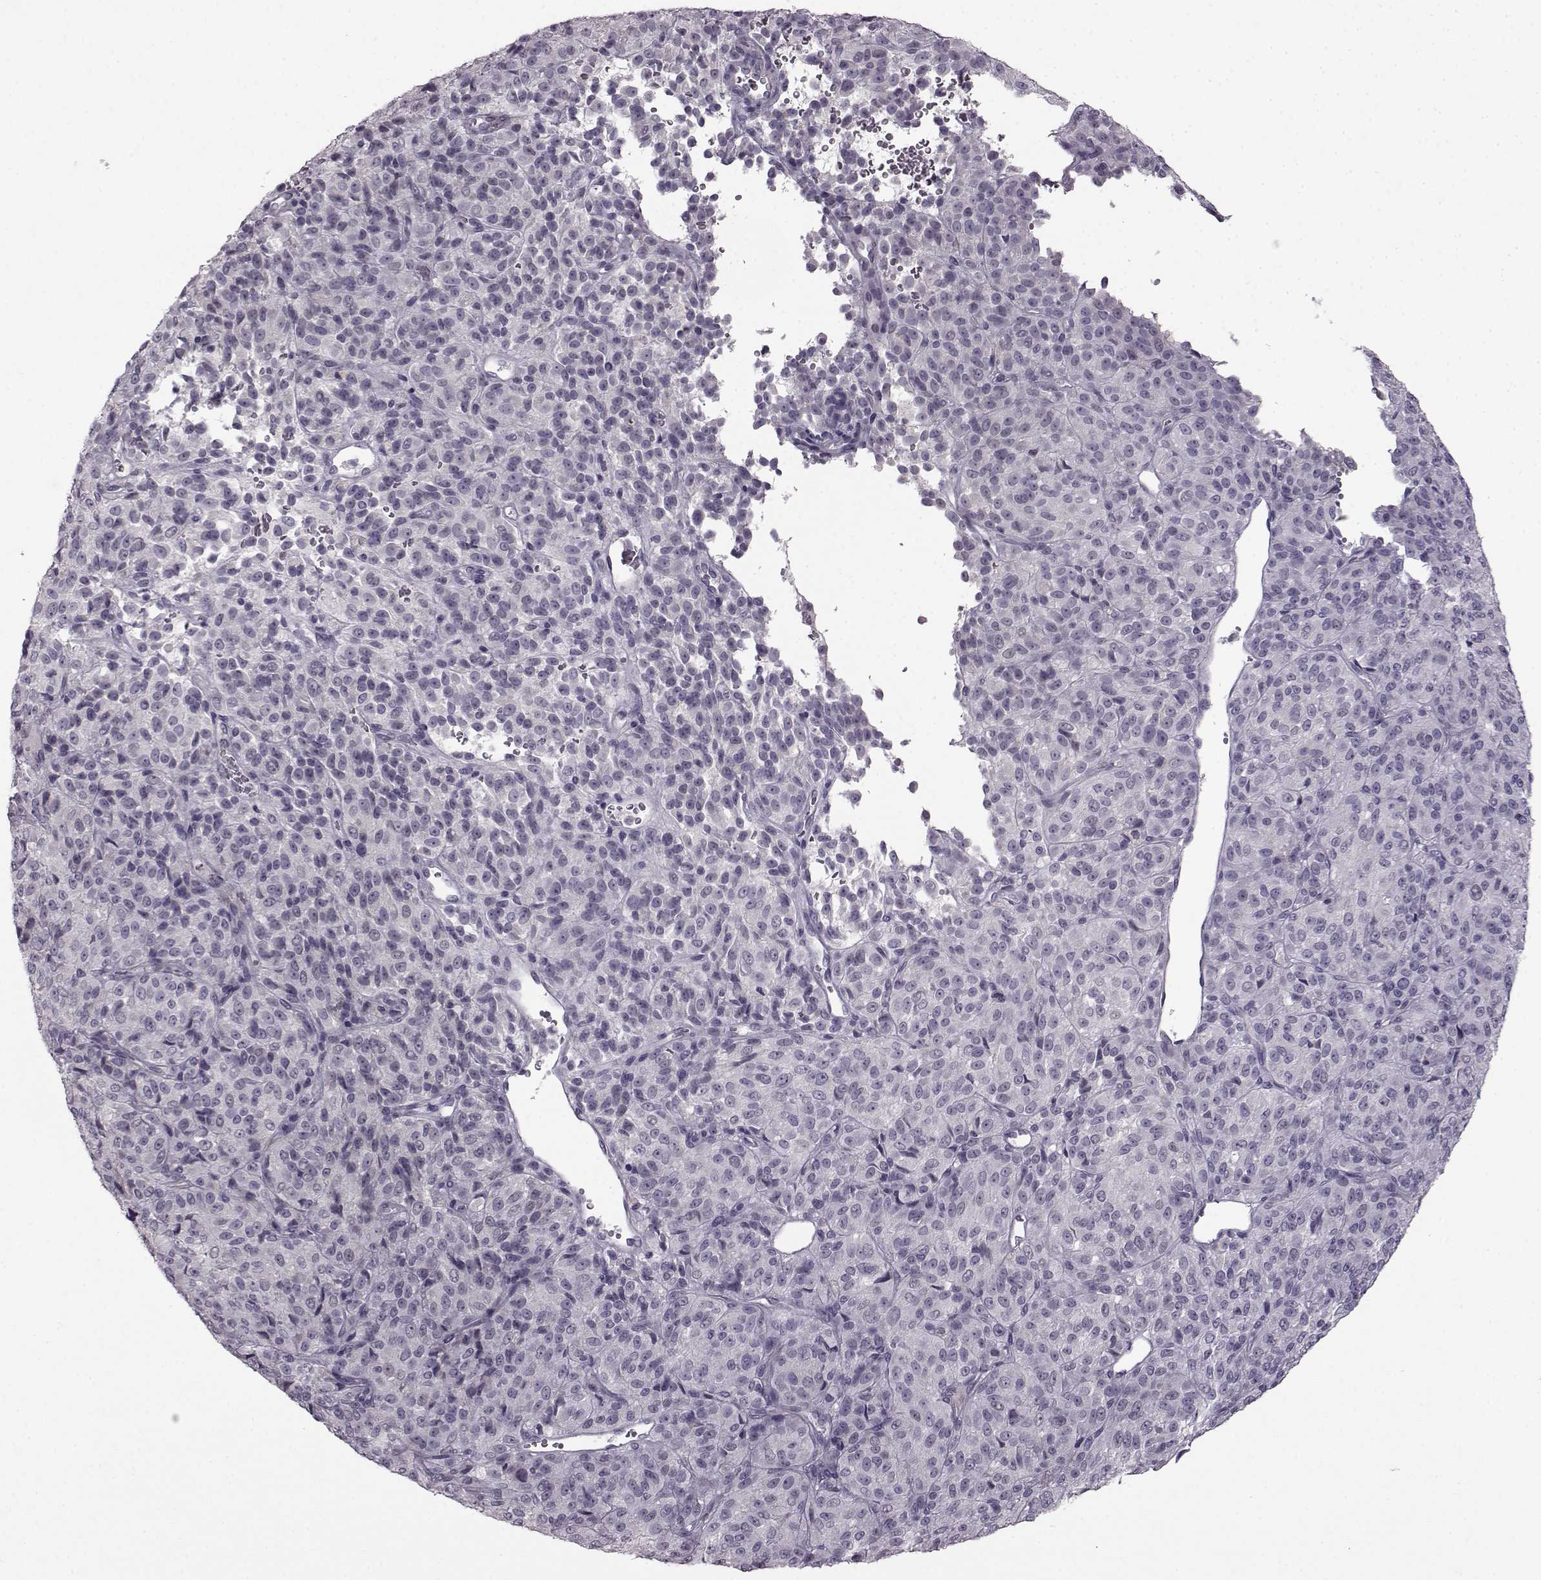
{"staining": {"intensity": "negative", "quantity": "none", "location": "none"}, "tissue": "melanoma", "cell_type": "Tumor cells", "image_type": "cancer", "snomed": [{"axis": "morphology", "description": "Malignant melanoma, Metastatic site"}, {"axis": "topography", "description": "Brain"}], "caption": "DAB immunohistochemical staining of malignant melanoma (metastatic site) shows no significant positivity in tumor cells.", "gene": "LHB", "patient": {"sex": "female", "age": 56}}